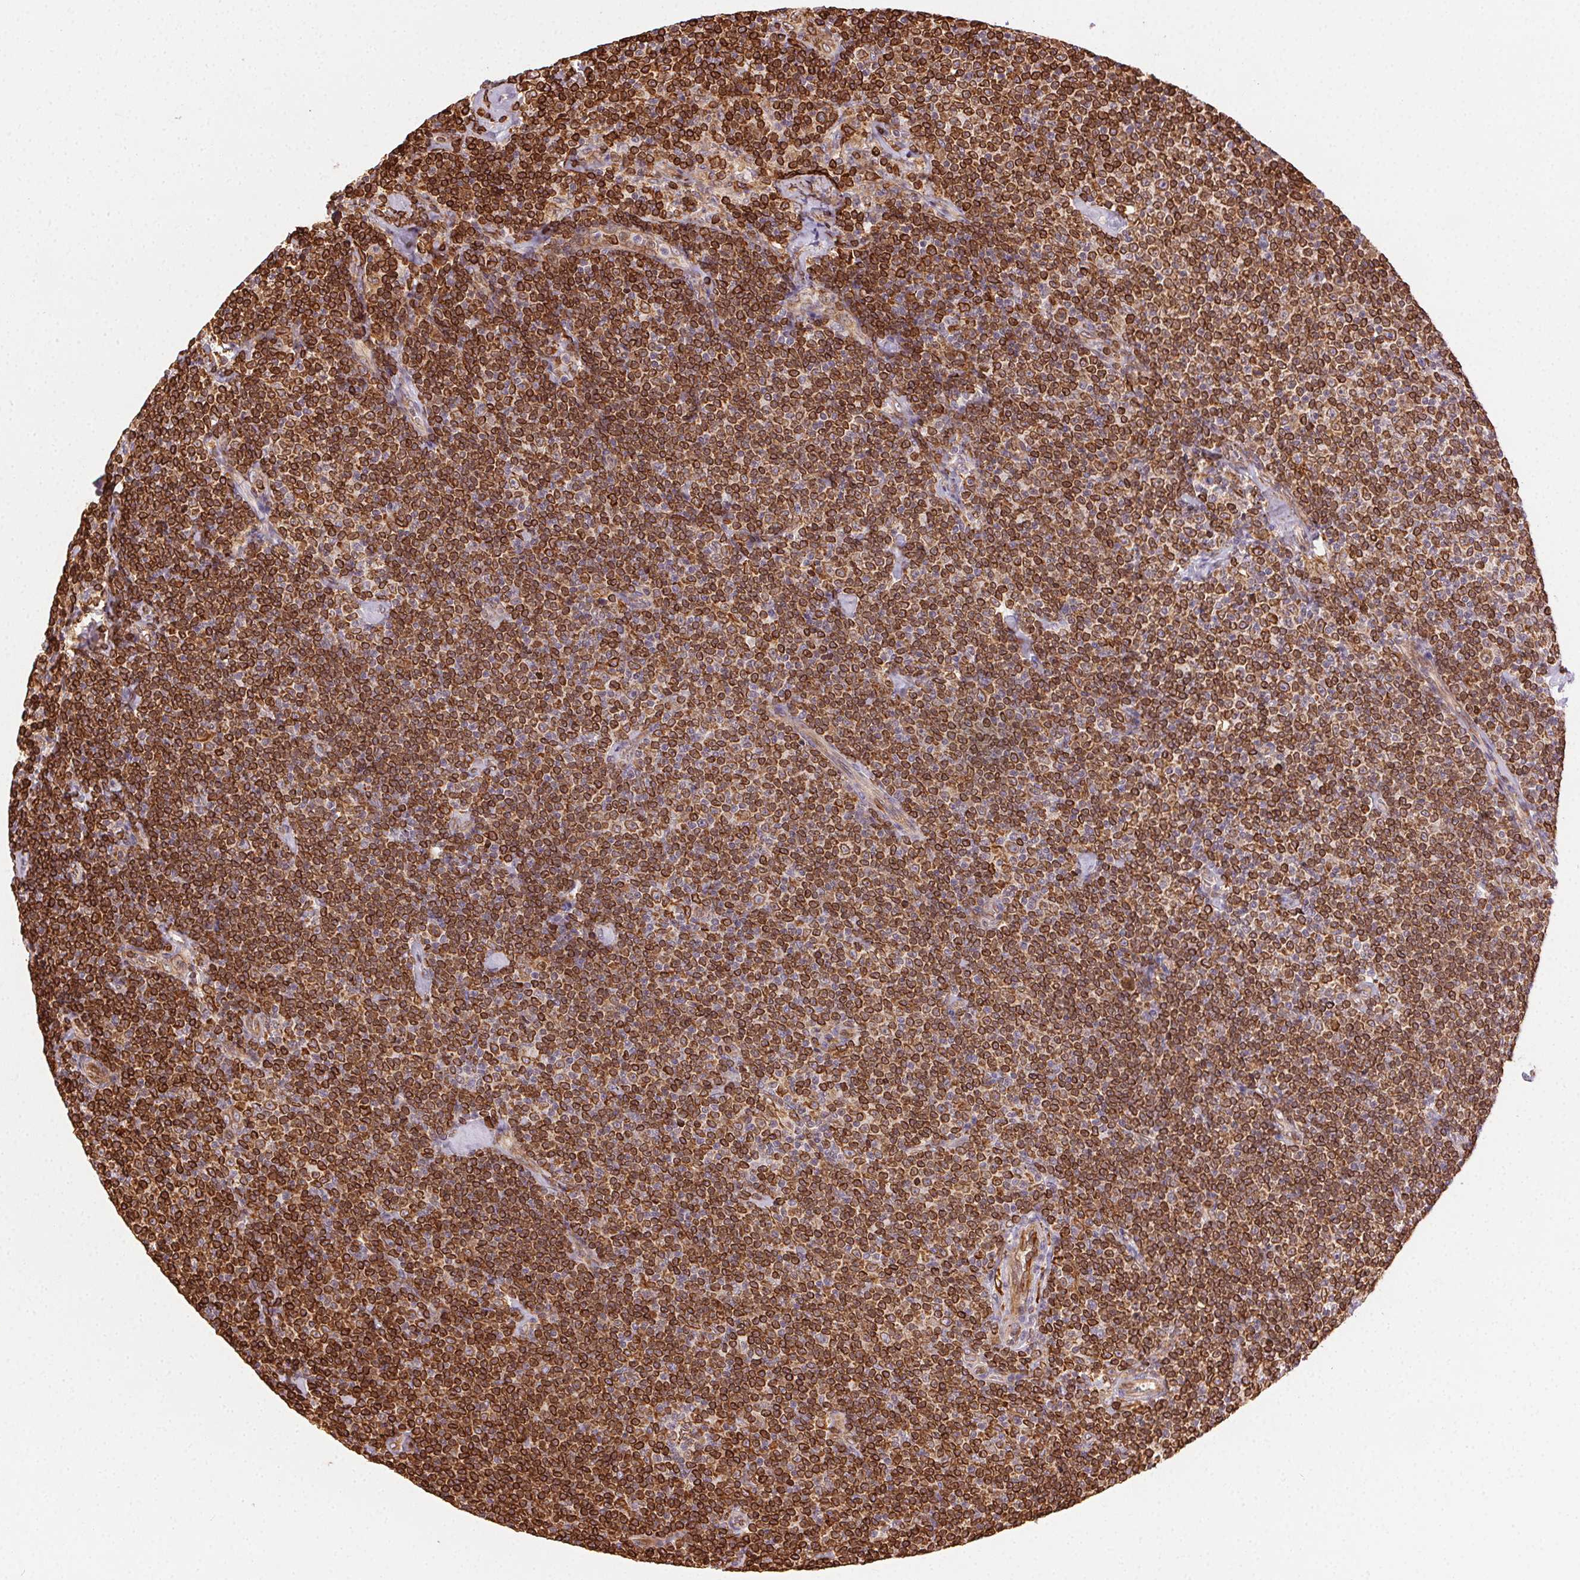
{"staining": {"intensity": "strong", "quantity": ">75%", "location": "cytoplasmic/membranous"}, "tissue": "lymphoma", "cell_type": "Tumor cells", "image_type": "cancer", "snomed": [{"axis": "morphology", "description": "Malignant lymphoma, non-Hodgkin's type, Low grade"}, {"axis": "topography", "description": "Lymph node"}], "caption": "Lymphoma stained for a protein (brown) shows strong cytoplasmic/membranous positive staining in about >75% of tumor cells.", "gene": "RNASET2", "patient": {"sex": "male", "age": 81}}